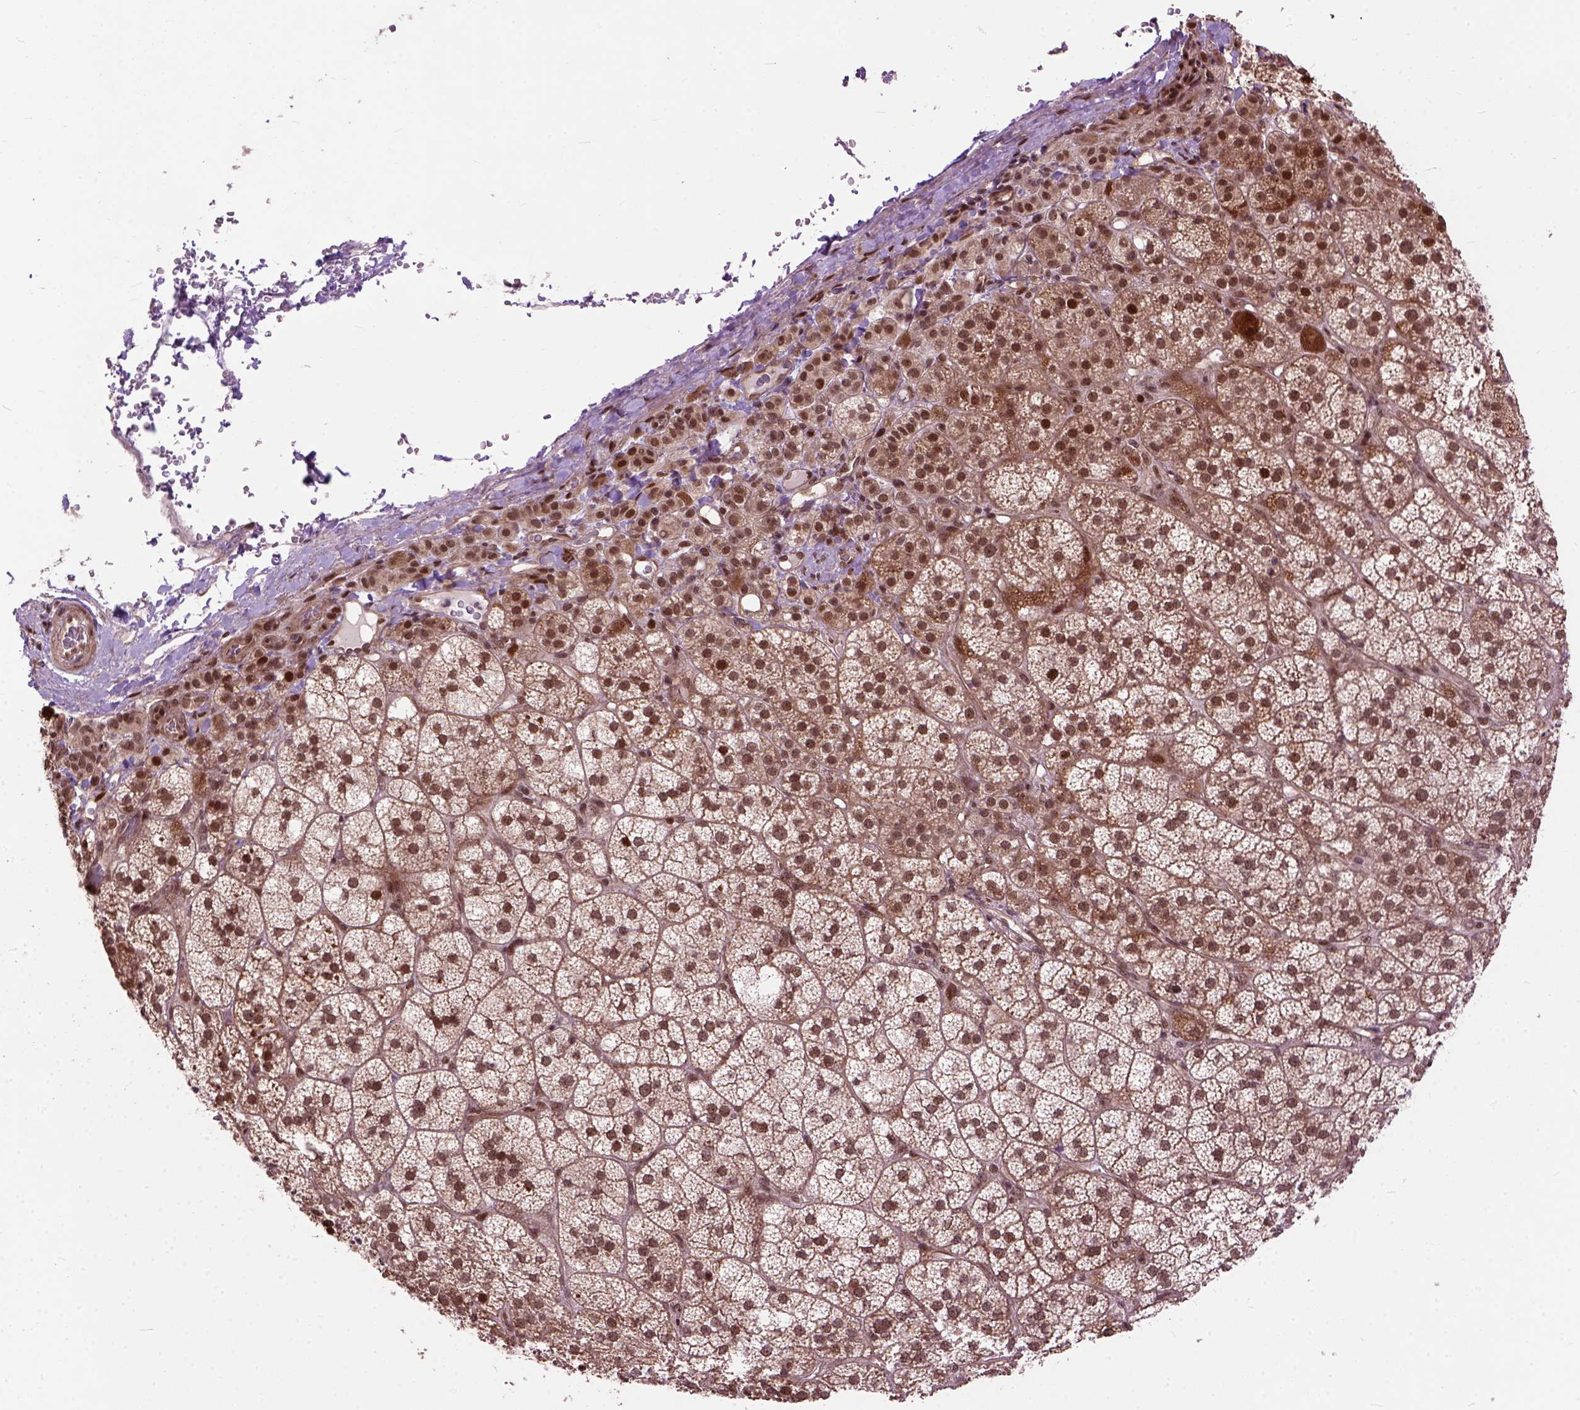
{"staining": {"intensity": "strong", "quantity": ">75%", "location": "cytoplasmic/membranous,nuclear"}, "tissue": "adrenal gland", "cell_type": "Glandular cells", "image_type": "normal", "snomed": [{"axis": "morphology", "description": "Normal tissue, NOS"}, {"axis": "topography", "description": "Adrenal gland"}], "caption": "High-power microscopy captured an IHC micrograph of normal adrenal gland, revealing strong cytoplasmic/membranous,nuclear expression in approximately >75% of glandular cells. Nuclei are stained in blue.", "gene": "ZNF630", "patient": {"sex": "female", "age": 60}}